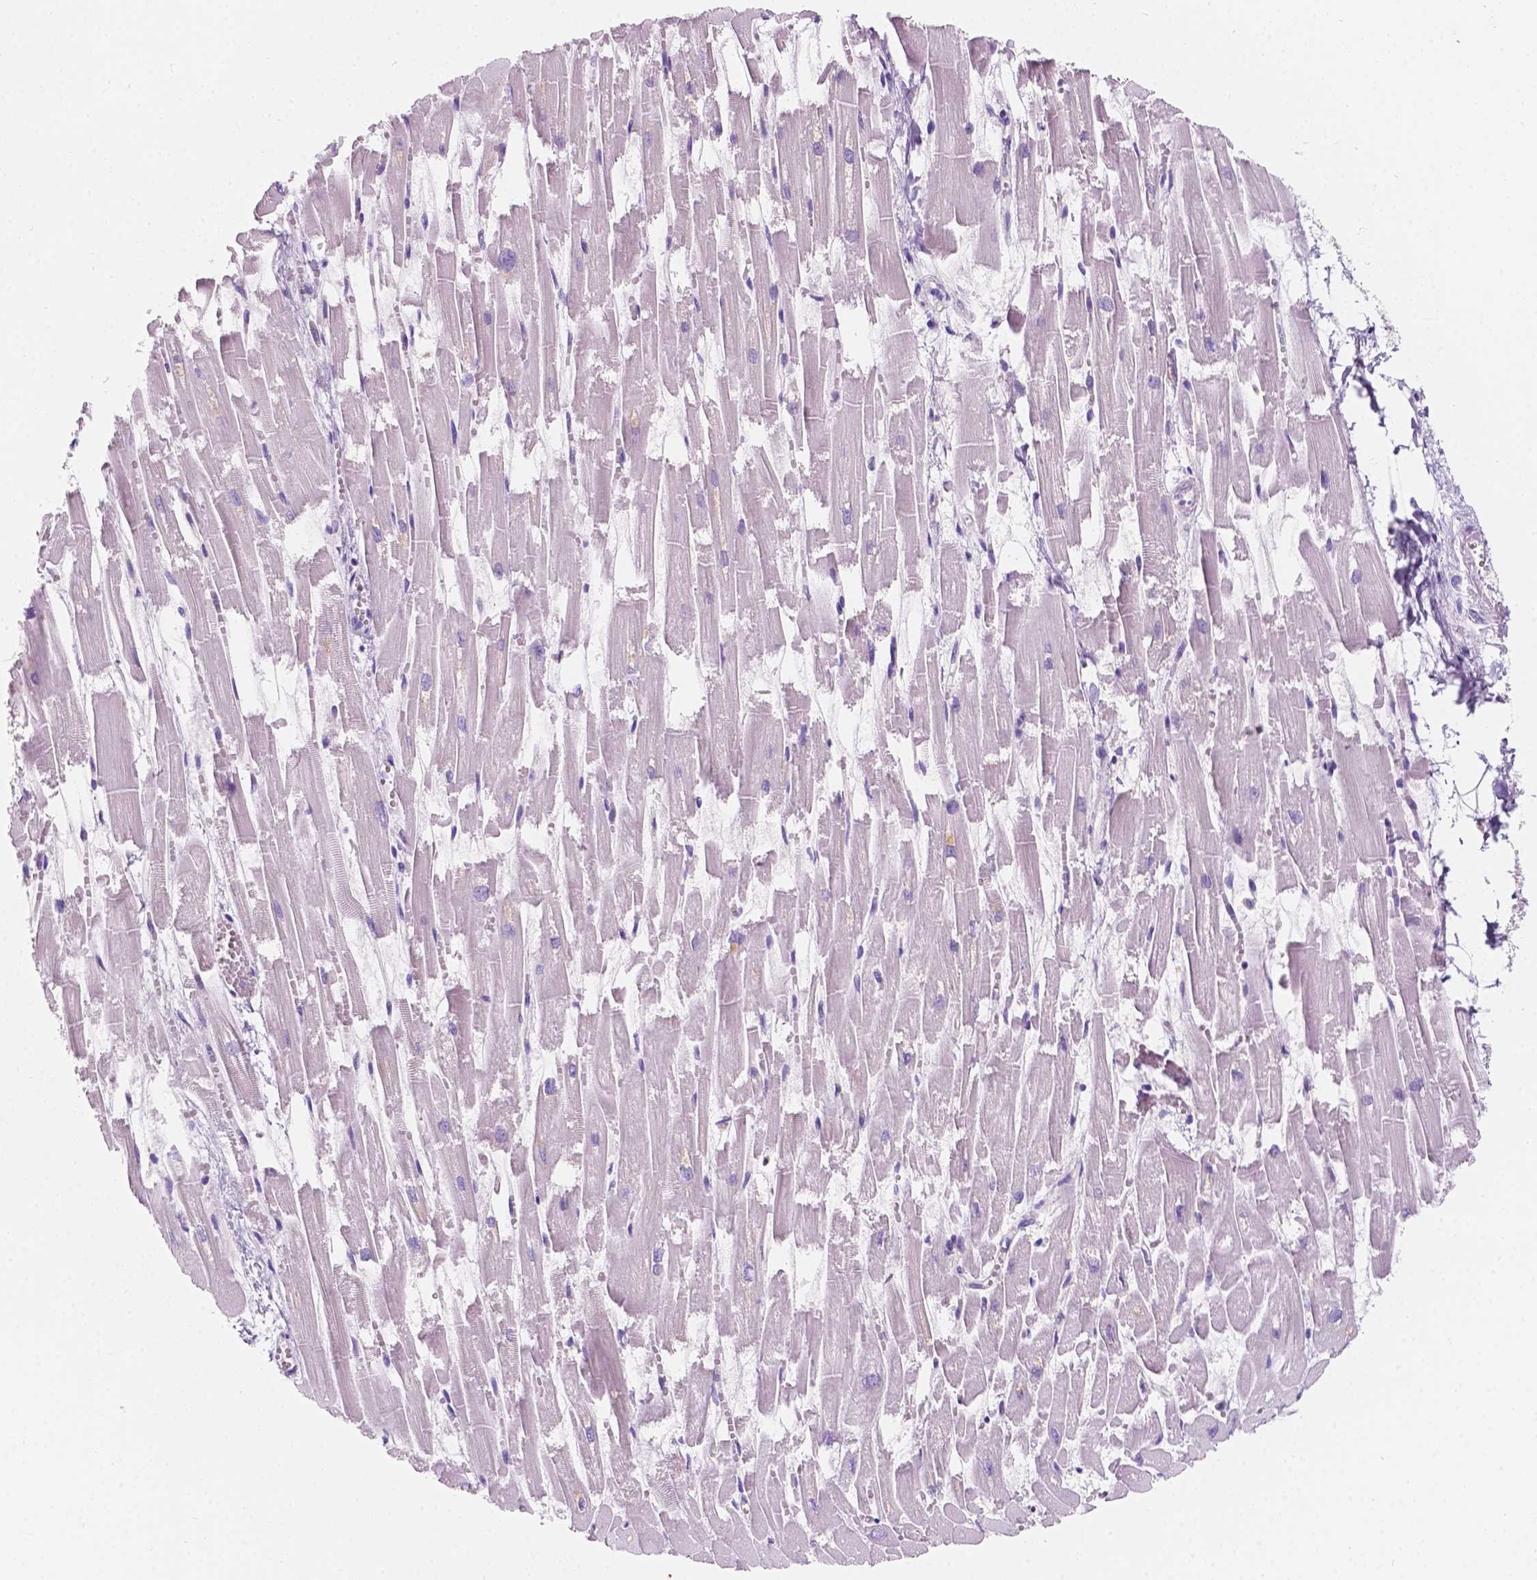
{"staining": {"intensity": "negative", "quantity": "none", "location": "none"}, "tissue": "heart muscle", "cell_type": "Cardiomyocytes", "image_type": "normal", "snomed": [{"axis": "morphology", "description": "Normal tissue, NOS"}, {"axis": "topography", "description": "Heart"}], "caption": "Immunohistochemical staining of unremarkable human heart muscle displays no significant positivity in cardiomyocytes.", "gene": "SIRT2", "patient": {"sex": "female", "age": 52}}